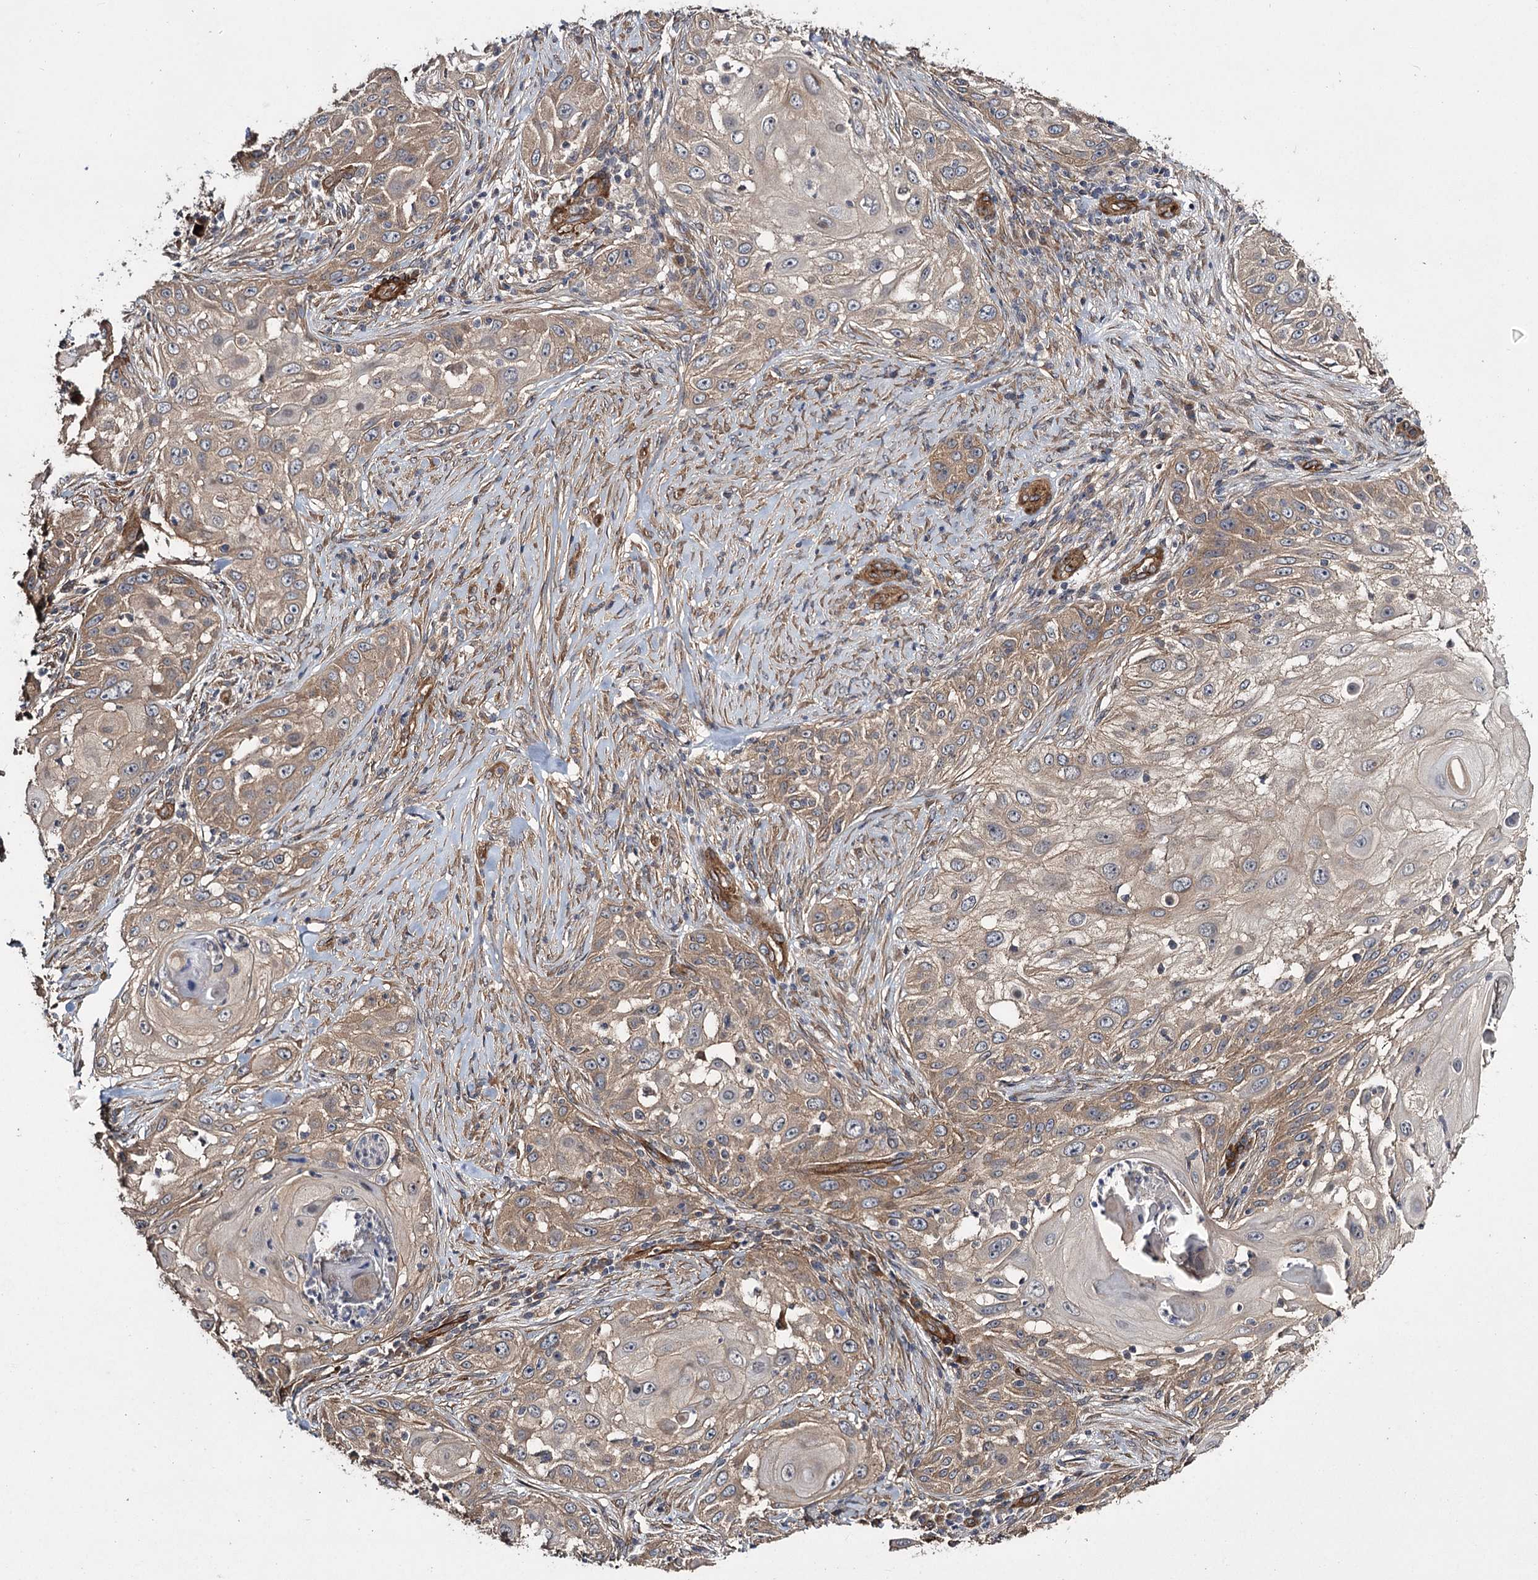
{"staining": {"intensity": "weak", "quantity": ">75%", "location": "cytoplasmic/membranous"}, "tissue": "skin cancer", "cell_type": "Tumor cells", "image_type": "cancer", "snomed": [{"axis": "morphology", "description": "Squamous cell carcinoma, NOS"}, {"axis": "topography", "description": "Skin"}], "caption": "Skin cancer (squamous cell carcinoma) stained with IHC displays weak cytoplasmic/membranous staining in about >75% of tumor cells.", "gene": "MYO1C", "patient": {"sex": "female", "age": 44}}